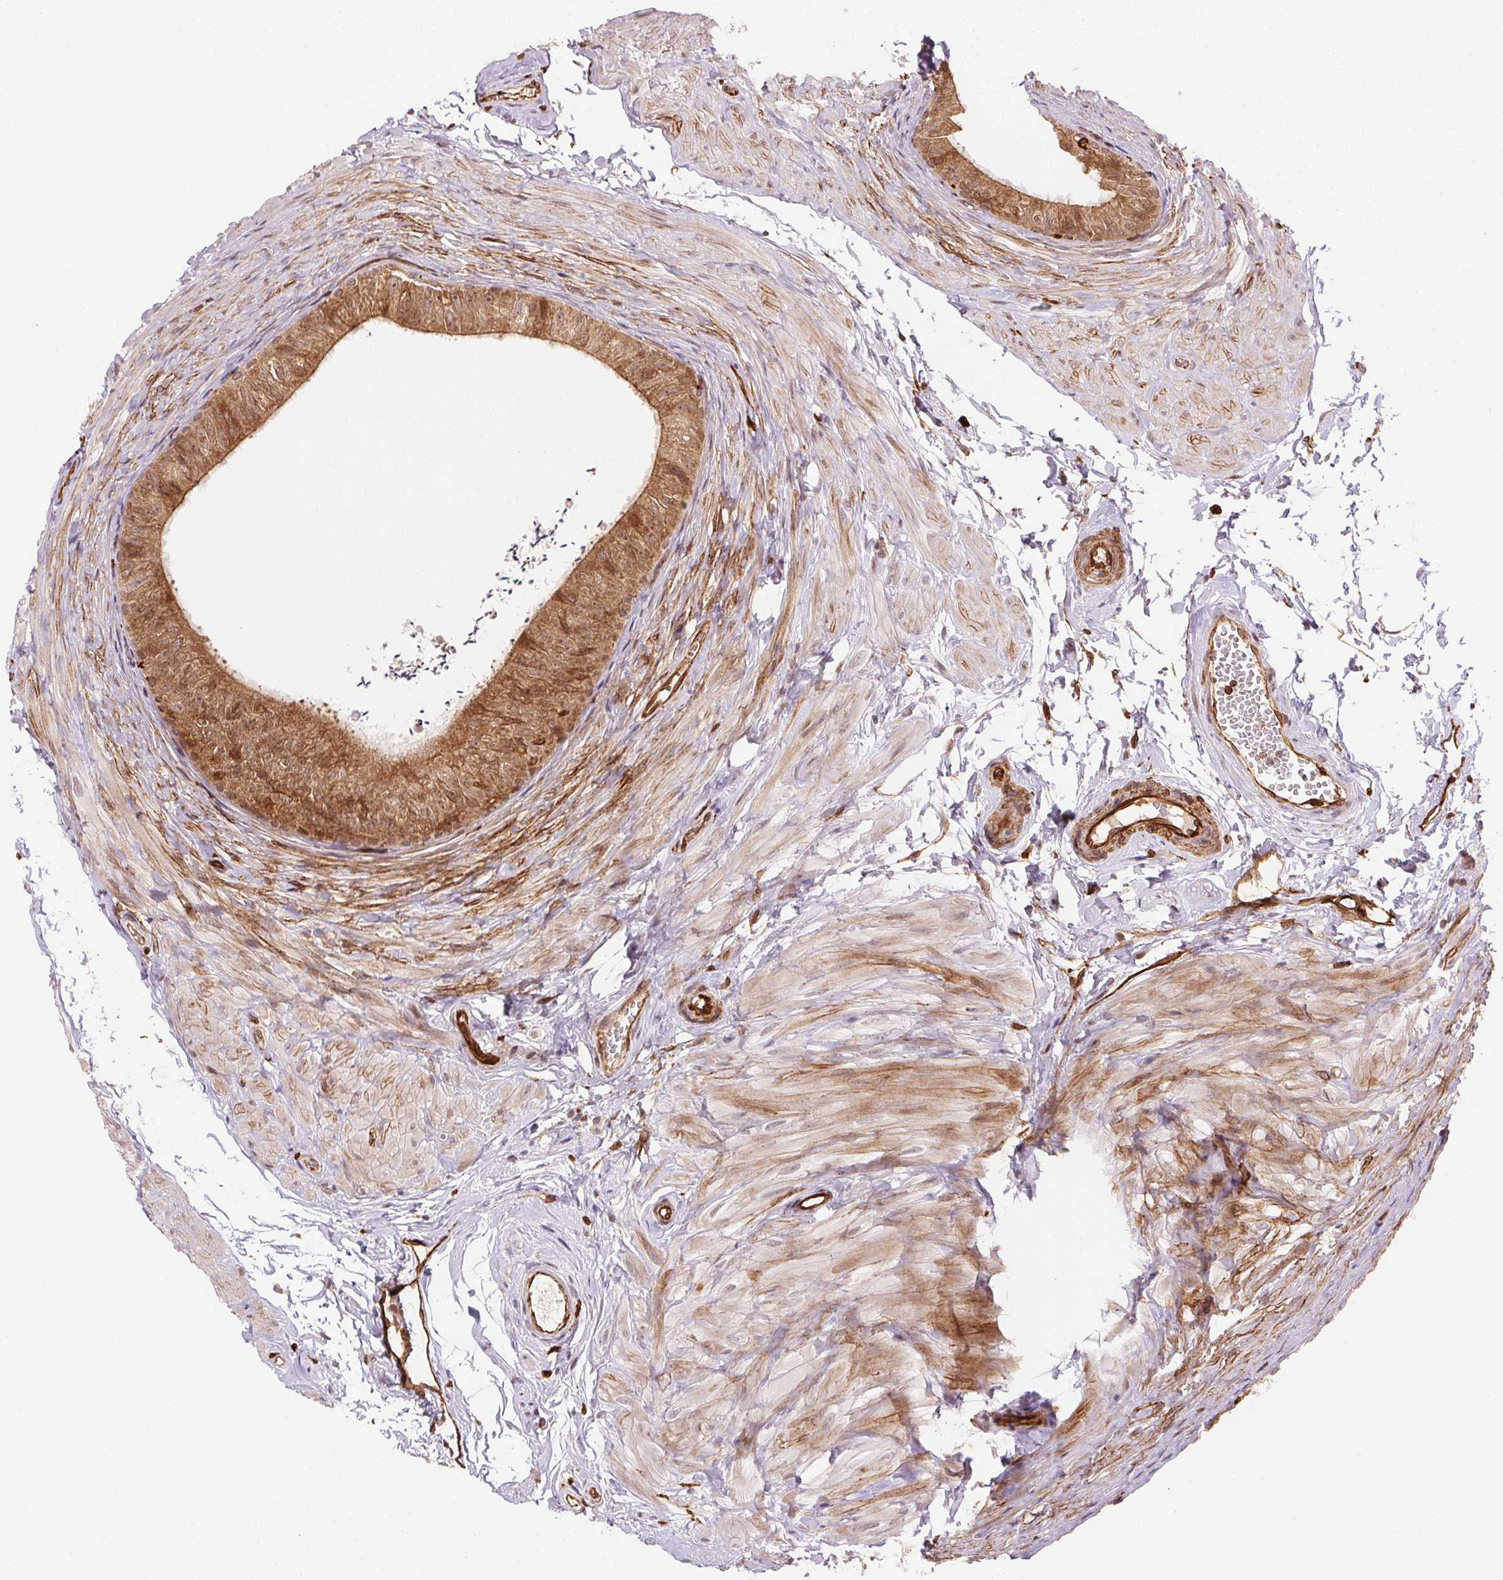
{"staining": {"intensity": "moderate", "quantity": "25%-75%", "location": "cytoplasmic/membranous"}, "tissue": "epididymis", "cell_type": "Glandular cells", "image_type": "normal", "snomed": [{"axis": "morphology", "description": "Normal tissue, NOS"}, {"axis": "topography", "description": "Epididymis, spermatic cord, NOS"}, {"axis": "topography", "description": "Epididymis"}, {"axis": "topography", "description": "Peripheral nerve tissue"}], "caption": "A histopathology image of human epididymis stained for a protein displays moderate cytoplasmic/membranous brown staining in glandular cells. The staining is performed using DAB (3,3'-diaminobenzidine) brown chromogen to label protein expression. The nuclei are counter-stained blue using hematoxylin.", "gene": "RNASET2", "patient": {"sex": "male", "age": 29}}